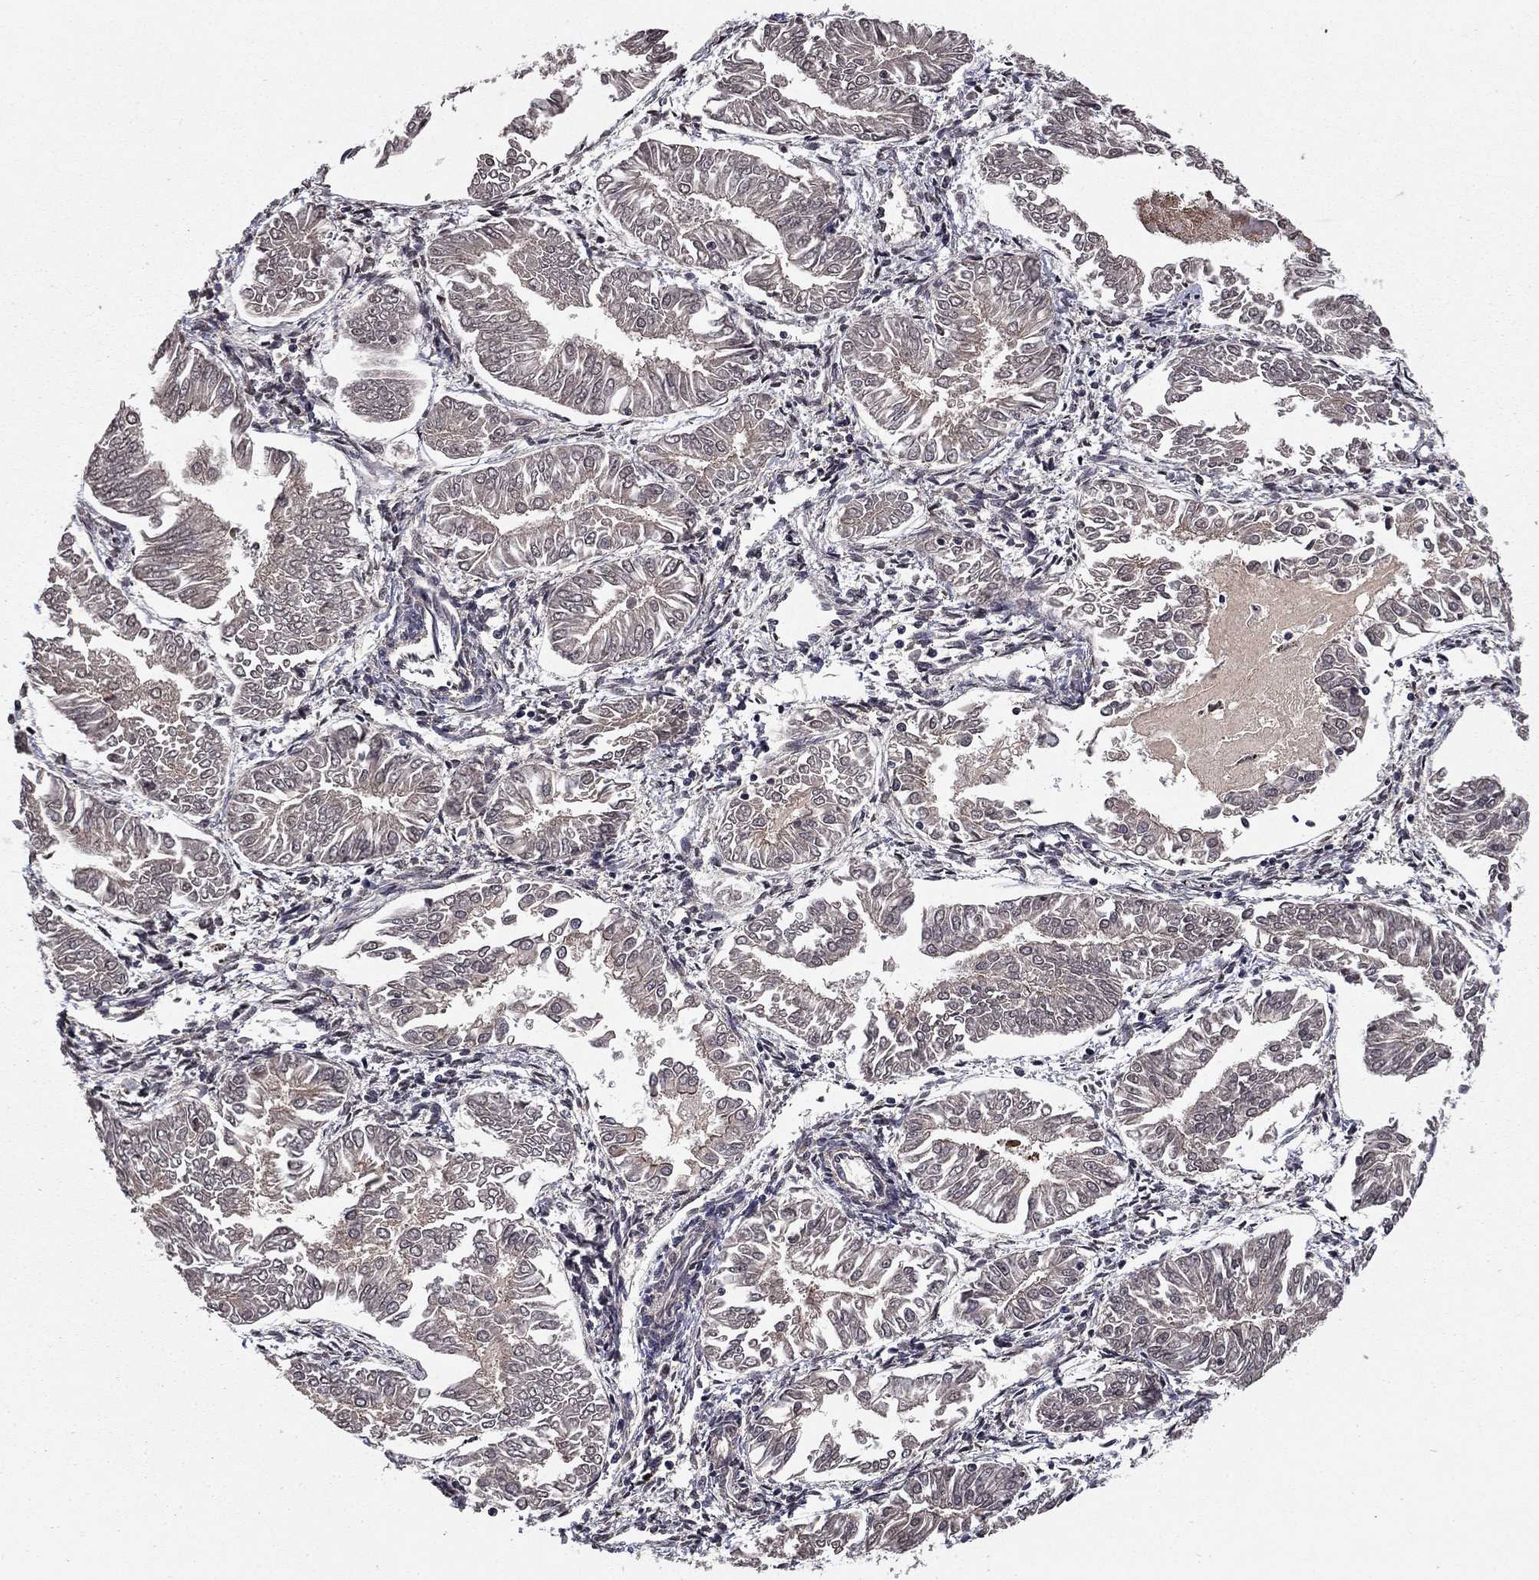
{"staining": {"intensity": "negative", "quantity": "none", "location": "none"}, "tissue": "endometrial cancer", "cell_type": "Tumor cells", "image_type": "cancer", "snomed": [{"axis": "morphology", "description": "Adenocarcinoma, NOS"}, {"axis": "topography", "description": "Endometrium"}], "caption": "High power microscopy photomicrograph of an IHC histopathology image of endometrial adenocarcinoma, revealing no significant positivity in tumor cells.", "gene": "PROS1", "patient": {"sex": "female", "age": 53}}